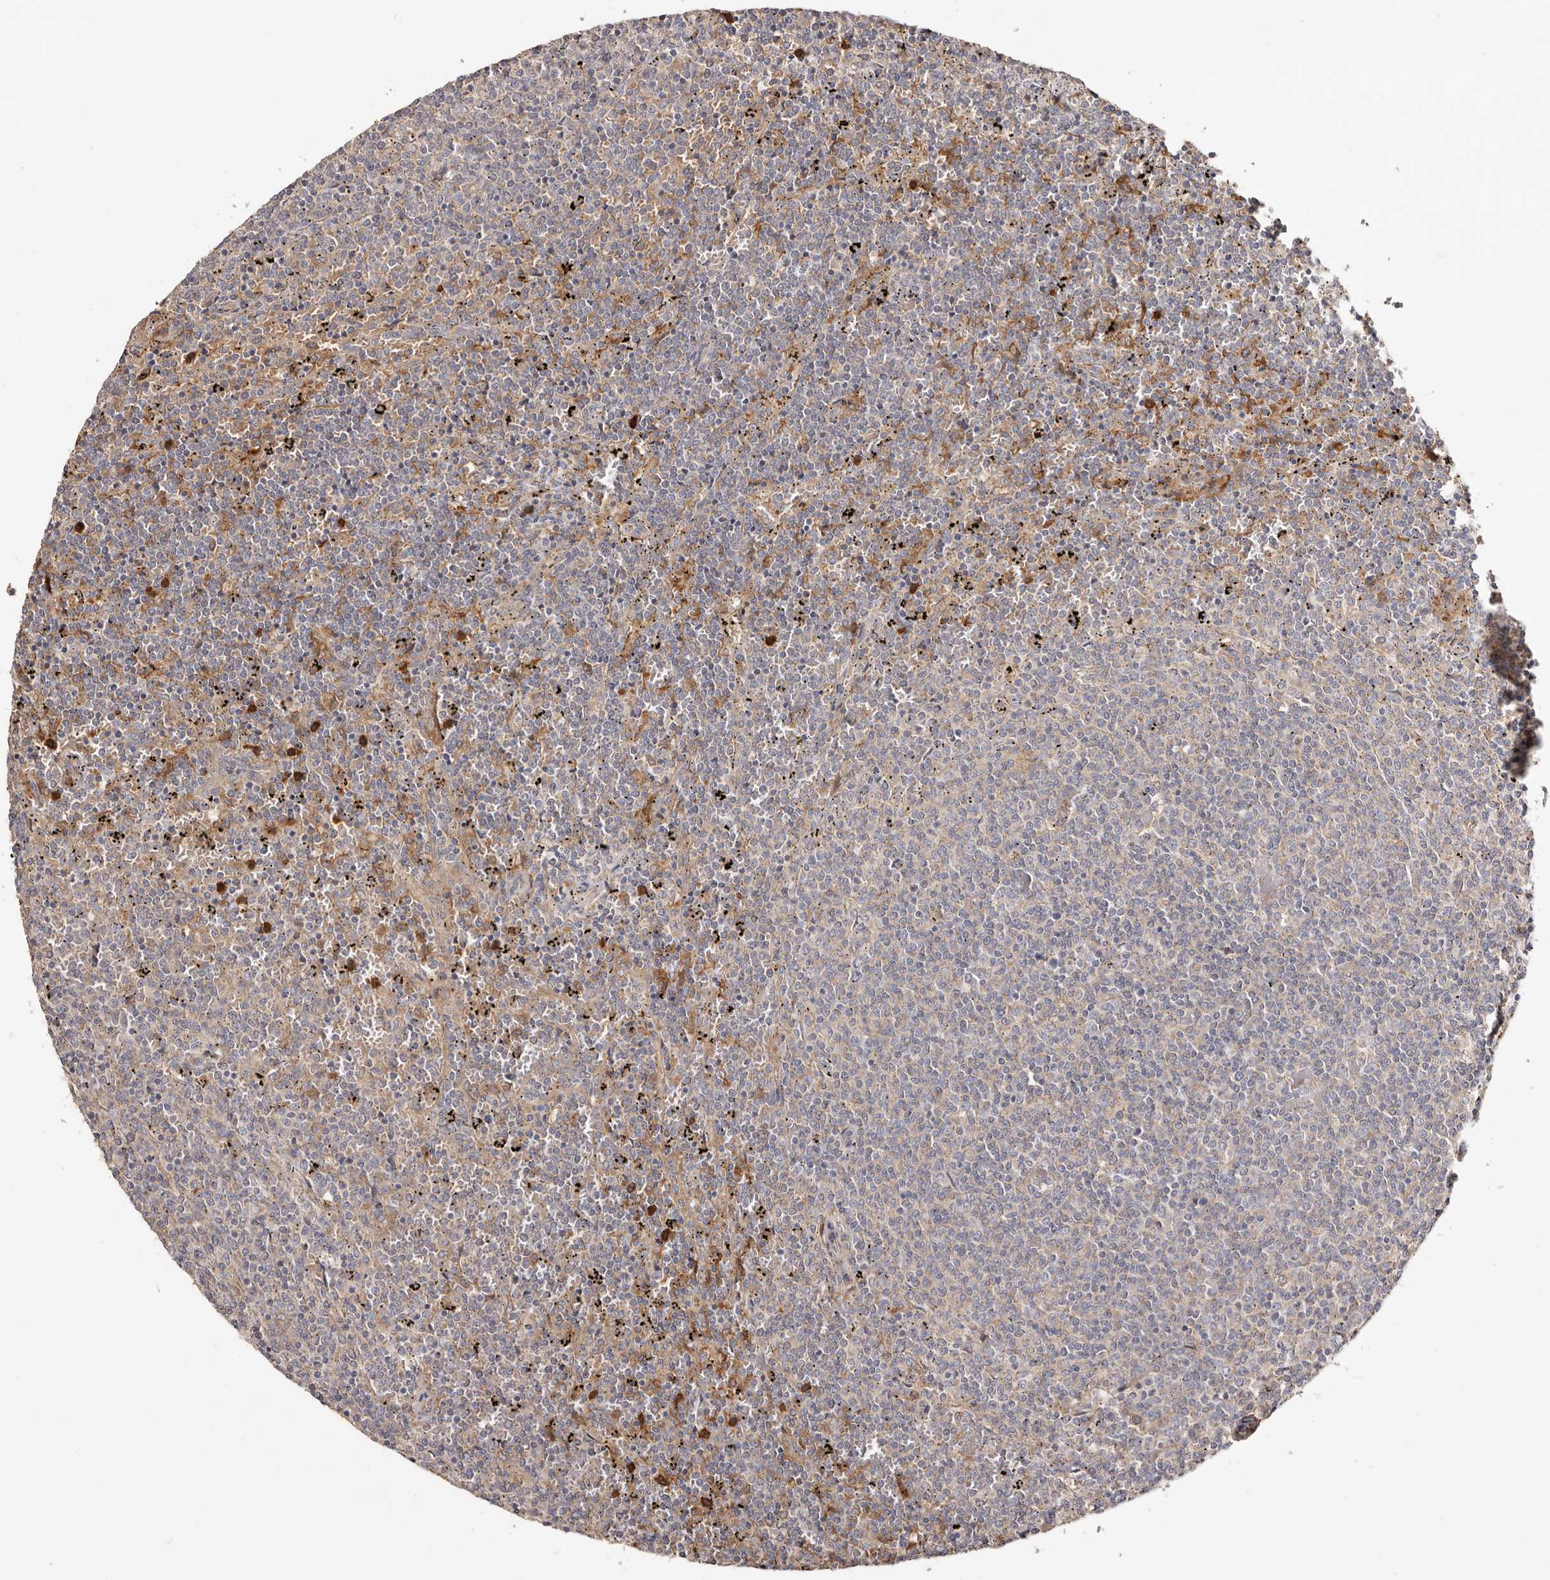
{"staining": {"intensity": "negative", "quantity": "none", "location": "none"}, "tissue": "lymphoma", "cell_type": "Tumor cells", "image_type": "cancer", "snomed": [{"axis": "morphology", "description": "Malignant lymphoma, non-Hodgkin's type, Low grade"}, {"axis": "topography", "description": "Spleen"}], "caption": "There is no significant positivity in tumor cells of low-grade malignant lymphoma, non-Hodgkin's type. (DAB IHC, high magnification).", "gene": "LRRC25", "patient": {"sex": "female", "age": 50}}